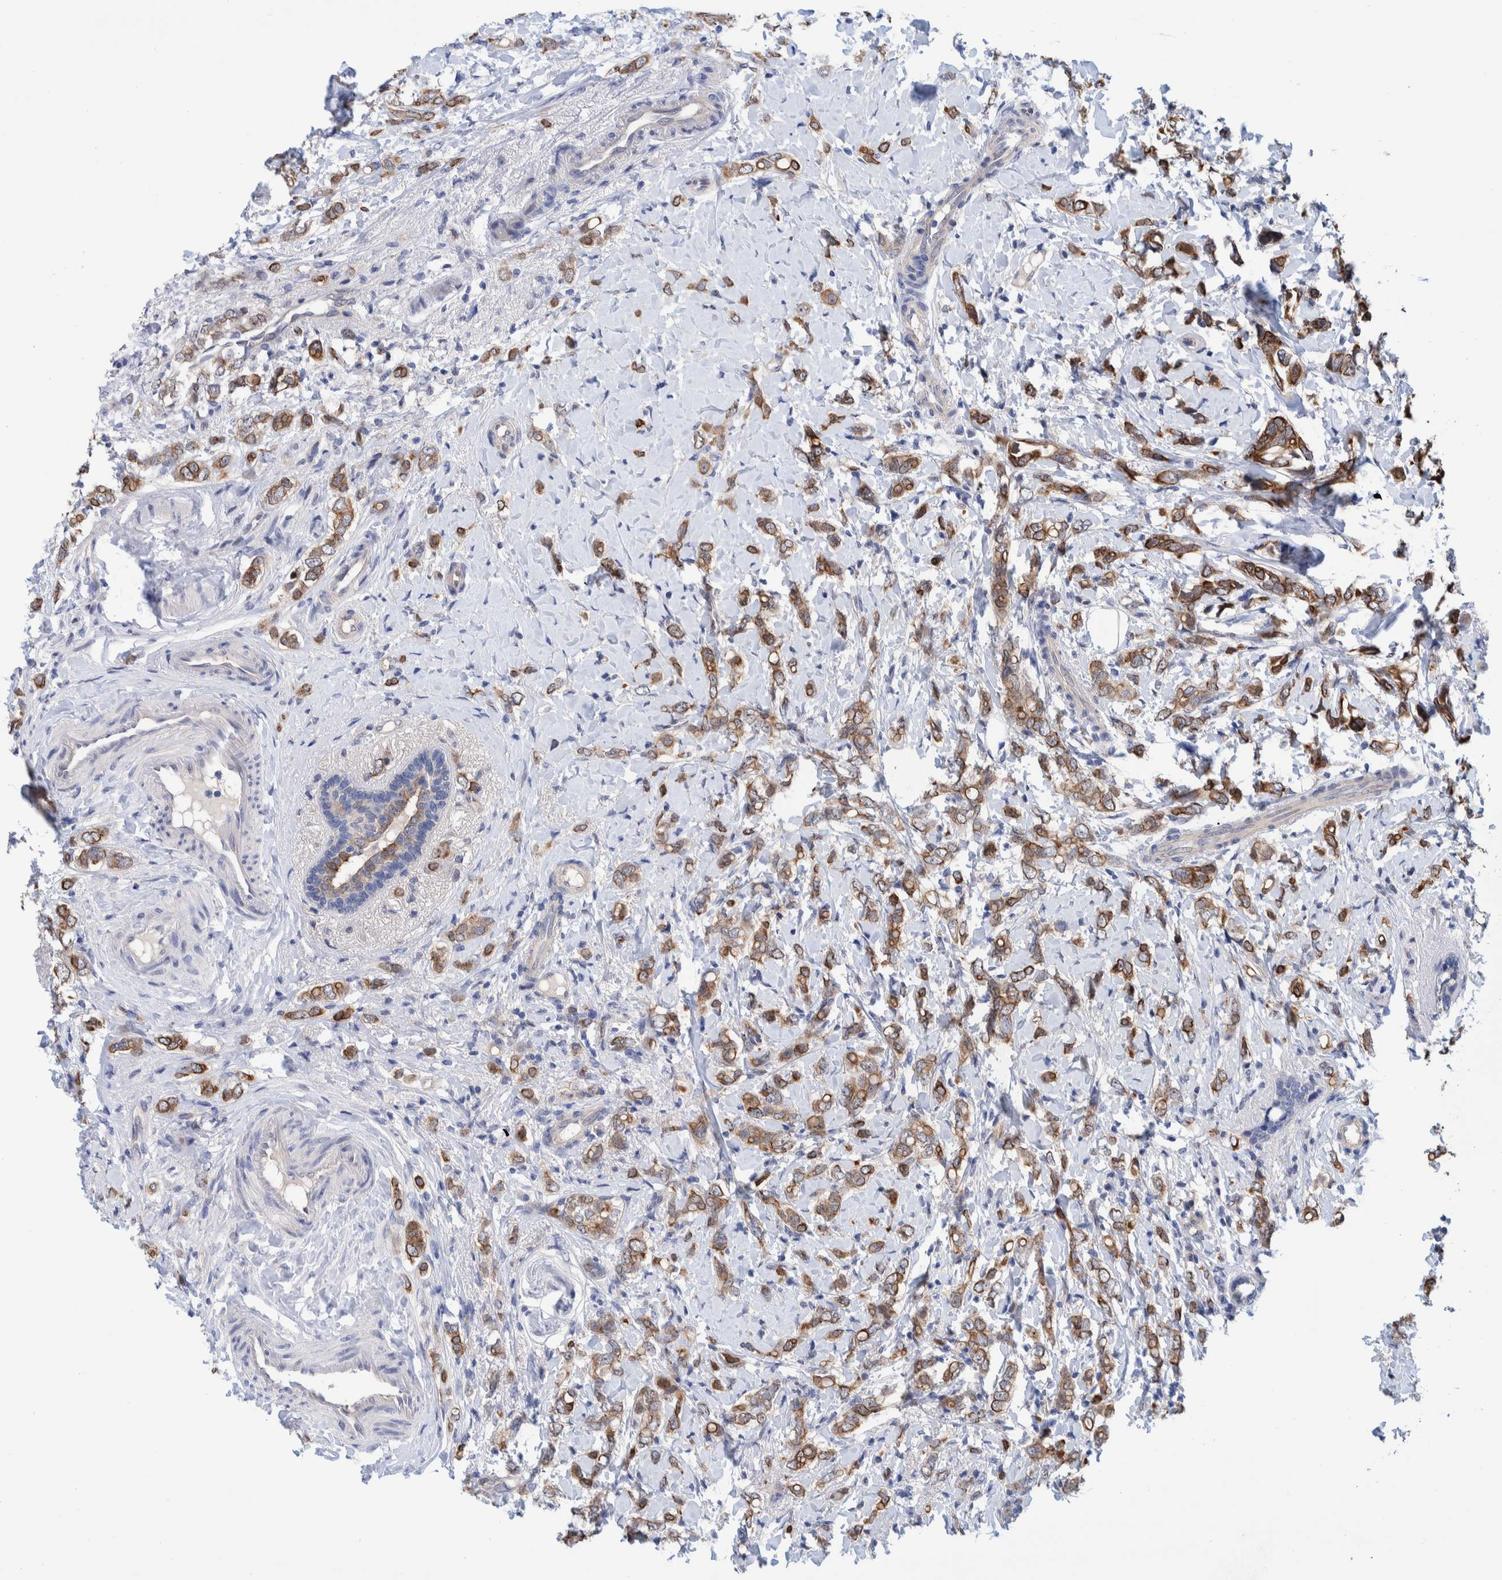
{"staining": {"intensity": "moderate", "quantity": ">75%", "location": "cytoplasmic/membranous"}, "tissue": "breast cancer", "cell_type": "Tumor cells", "image_type": "cancer", "snomed": [{"axis": "morphology", "description": "Normal tissue, NOS"}, {"axis": "morphology", "description": "Lobular carcinoma"}, {"axis": "topography", "description": "Breast"}], "caption": "Immunohistochemical staining of lobular carcinoma (breast) exhibits medium levels of moderate cytoplasmic/membranous protein positivity in about >75% of tumor cells.", "gene": "PFAS", "patient": {"sex": "female", "age": 47}}